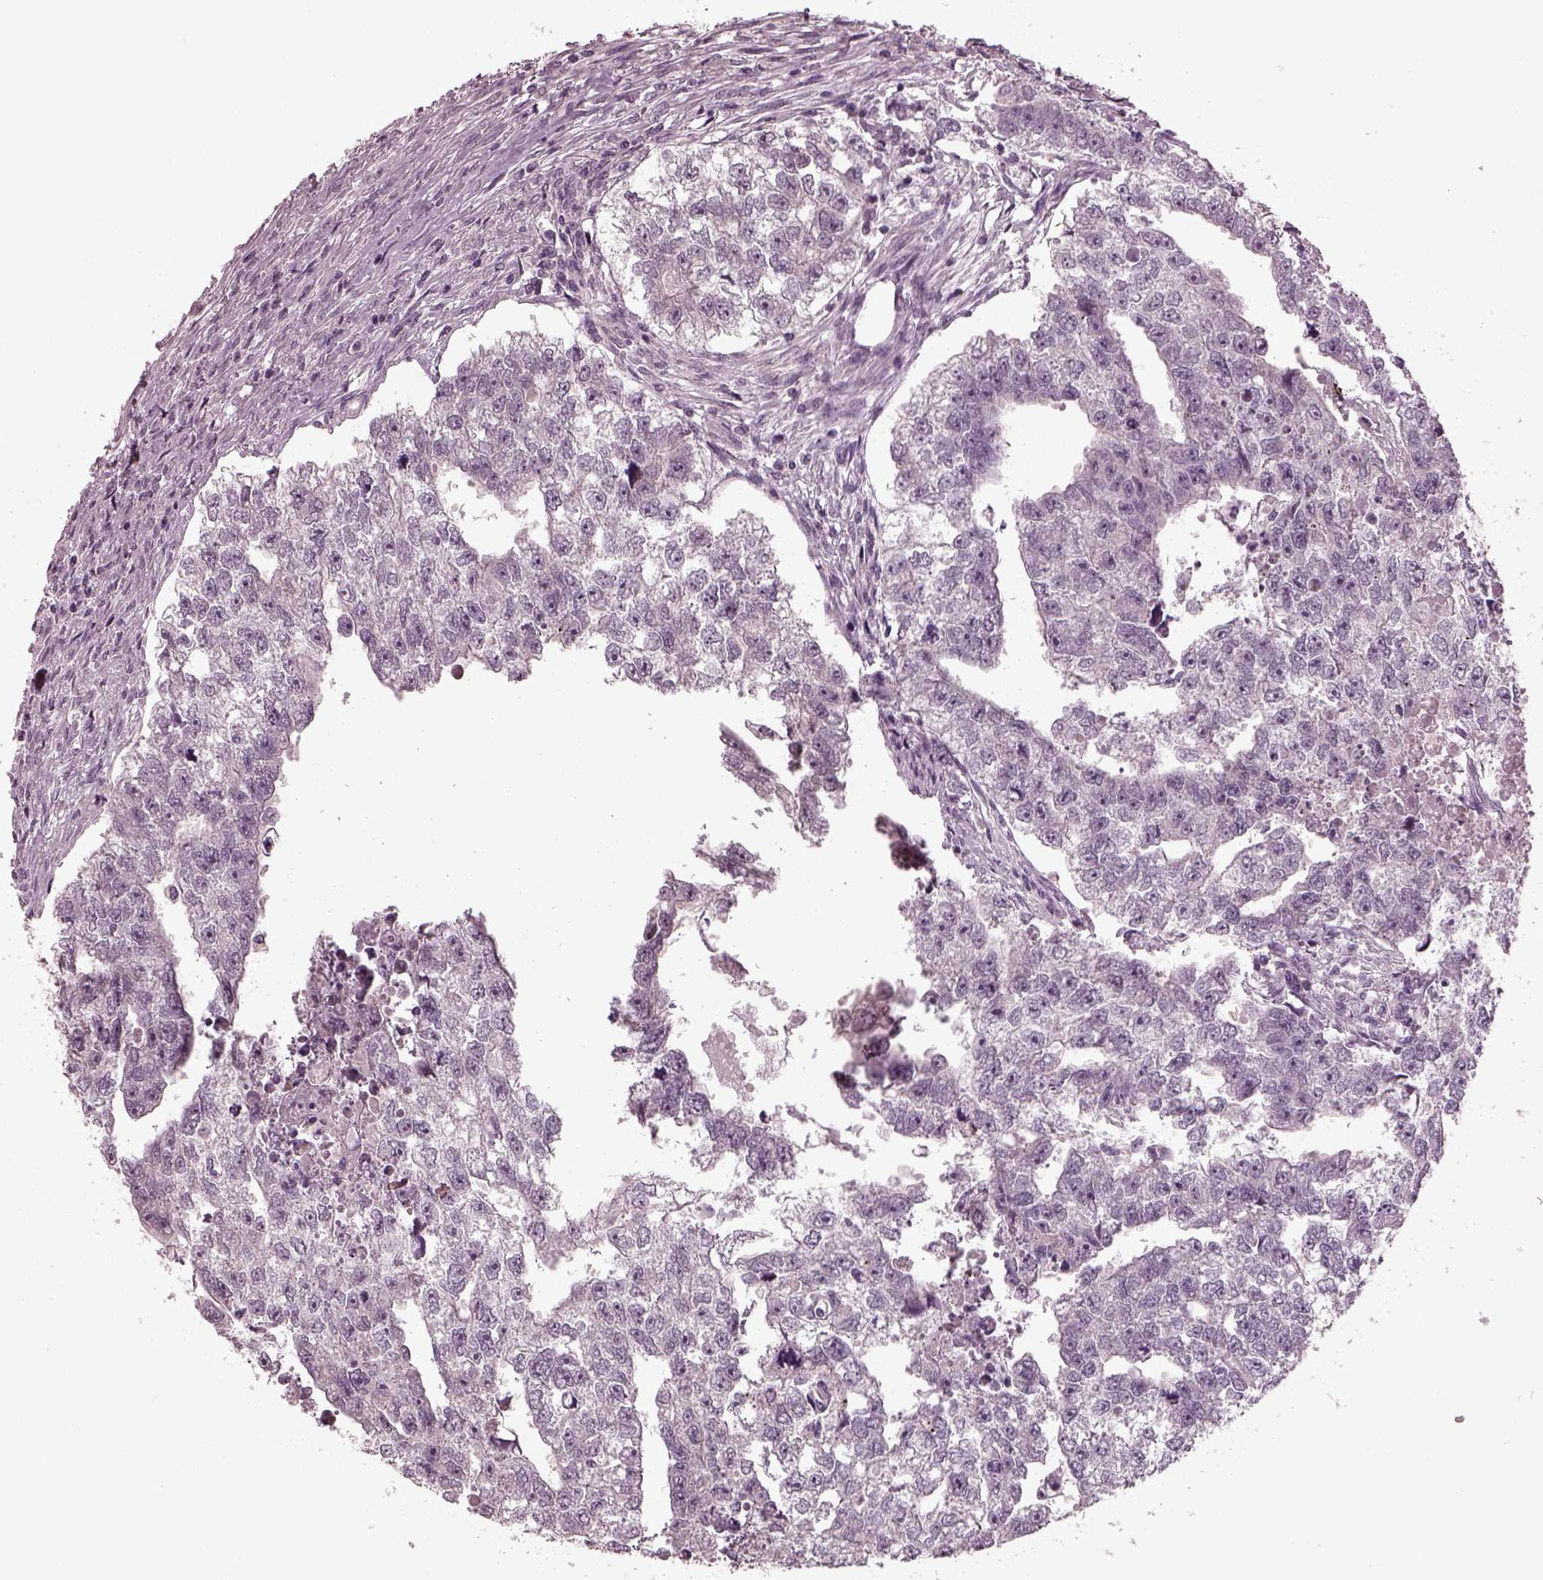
{"staining": {"intensity": "negative", "quantity": "none", "location": "none"}, "tissue": "testis cancer", "cell_type": "Tumor cells", "image_type": "cancer", "snomed": [{"axis": "morphology", "description": "Carcinoma, Embryonal, NOS"}, {"axis": "morphology", "description": "Teratoma, malignant, NOS"}, {"axis": "topography", "description": "Testis"}], "caption": "Immunohistochemical staining of testis embryonal carcinoma demonstrates no significant expression in tumor cells. (DAB immunohistochemistry (IHC) visualized using brightfield microscopy, high magnification).", "gene": "RCVRN", "patient": {"sex": "male", "age": 44}}